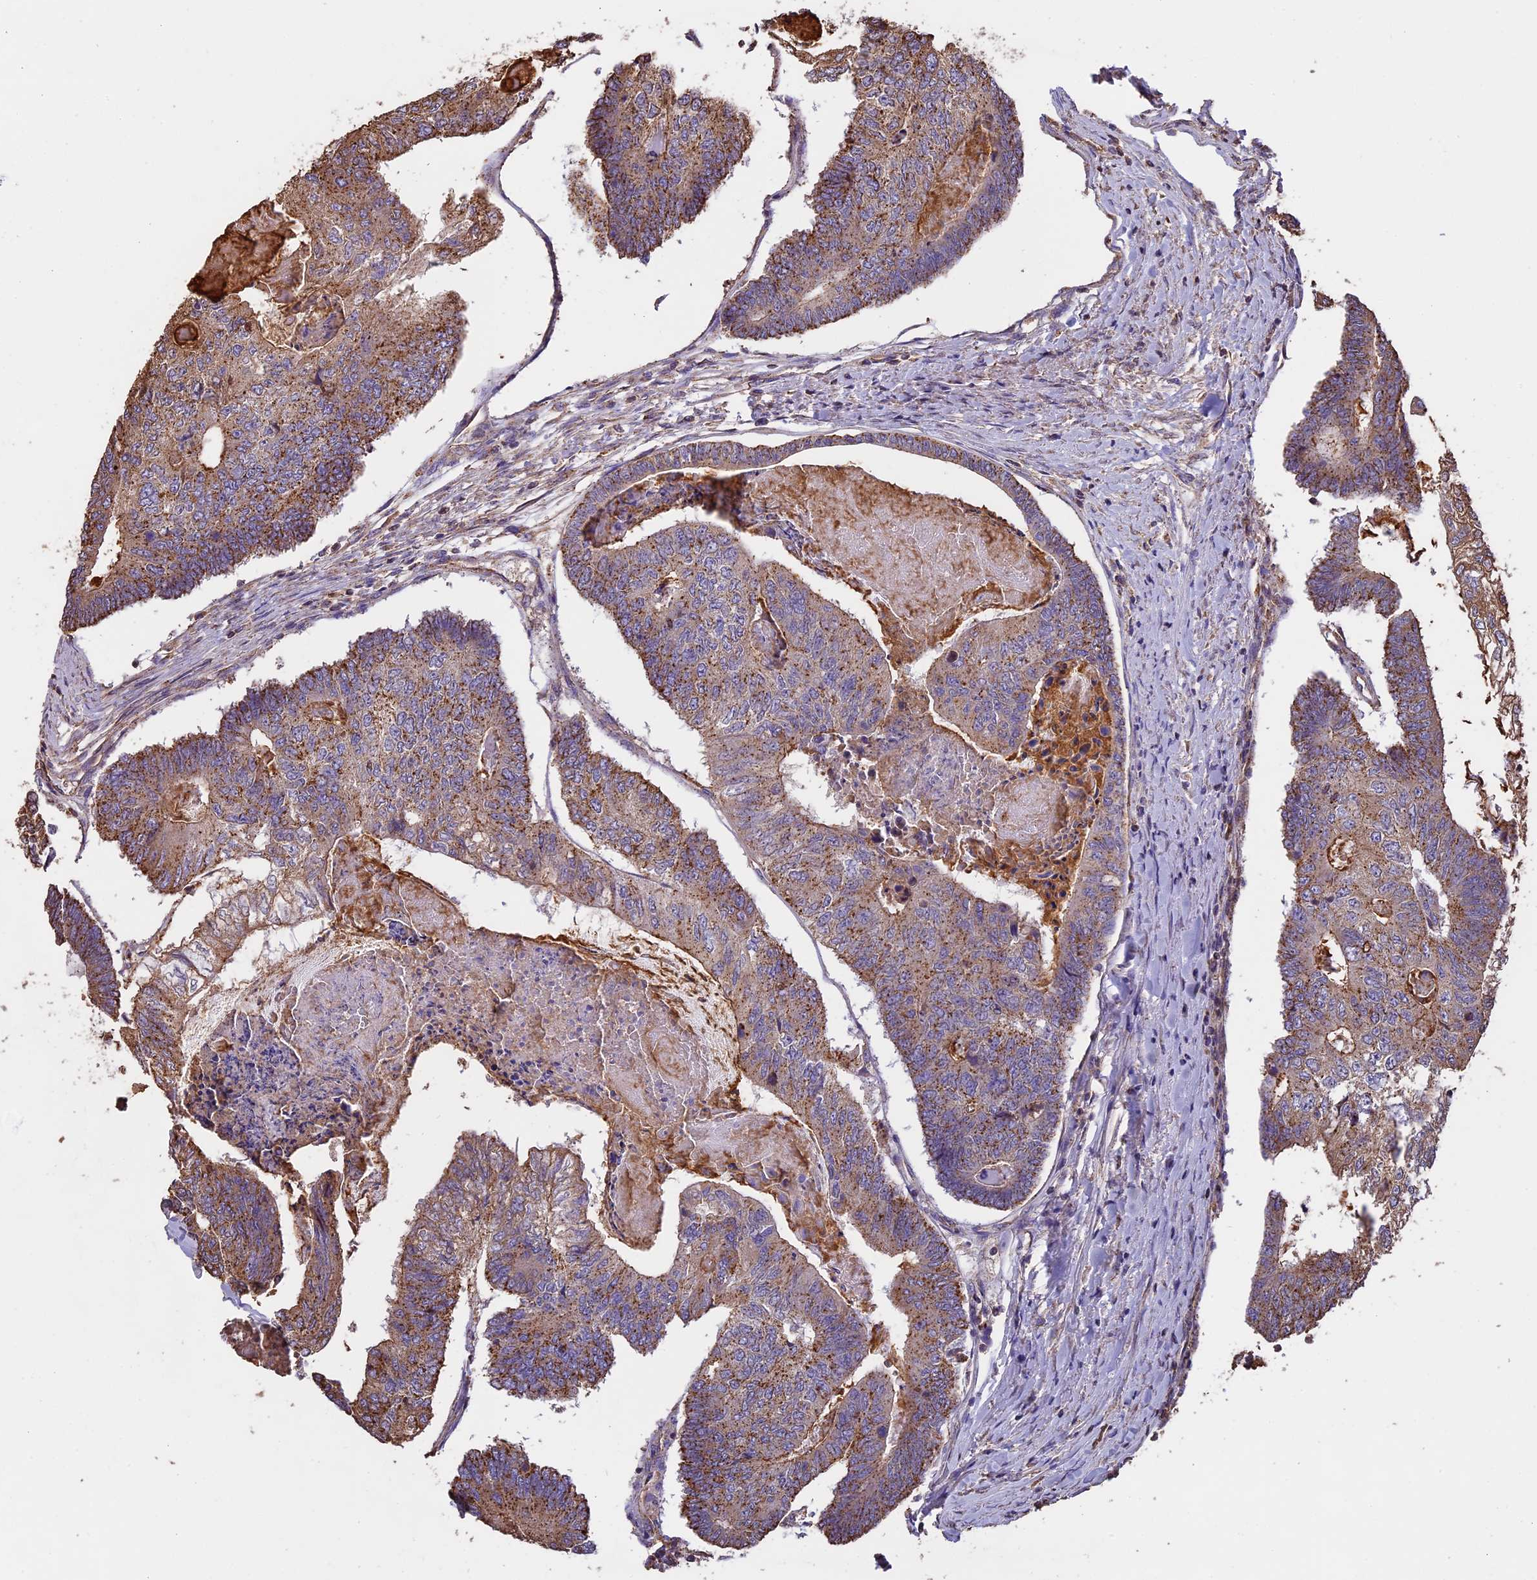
{"staining": {"intensity": "moderate", "quantity": "25%-75%", "location": "cytoplasmic/membranous"}, "tissue": "colorectal cancer", "cell_type": "Tumor cells", "image_type": "cancer", "snomed": [{"axis": "morphology", "description": "Adenocarcinoma, NOS"}, {"axis": "topography", "description": "Colon"}], "caption": "Immunohistochemical staining of colorectal cancer (adenocarcinoma) reveals medium levels of moderate cytoplasmic/membranous positivity in approximately 25%-75% of tumor cells.", "gene": "CHMP2A", "patient": {"sex": "female", "age": 67}}